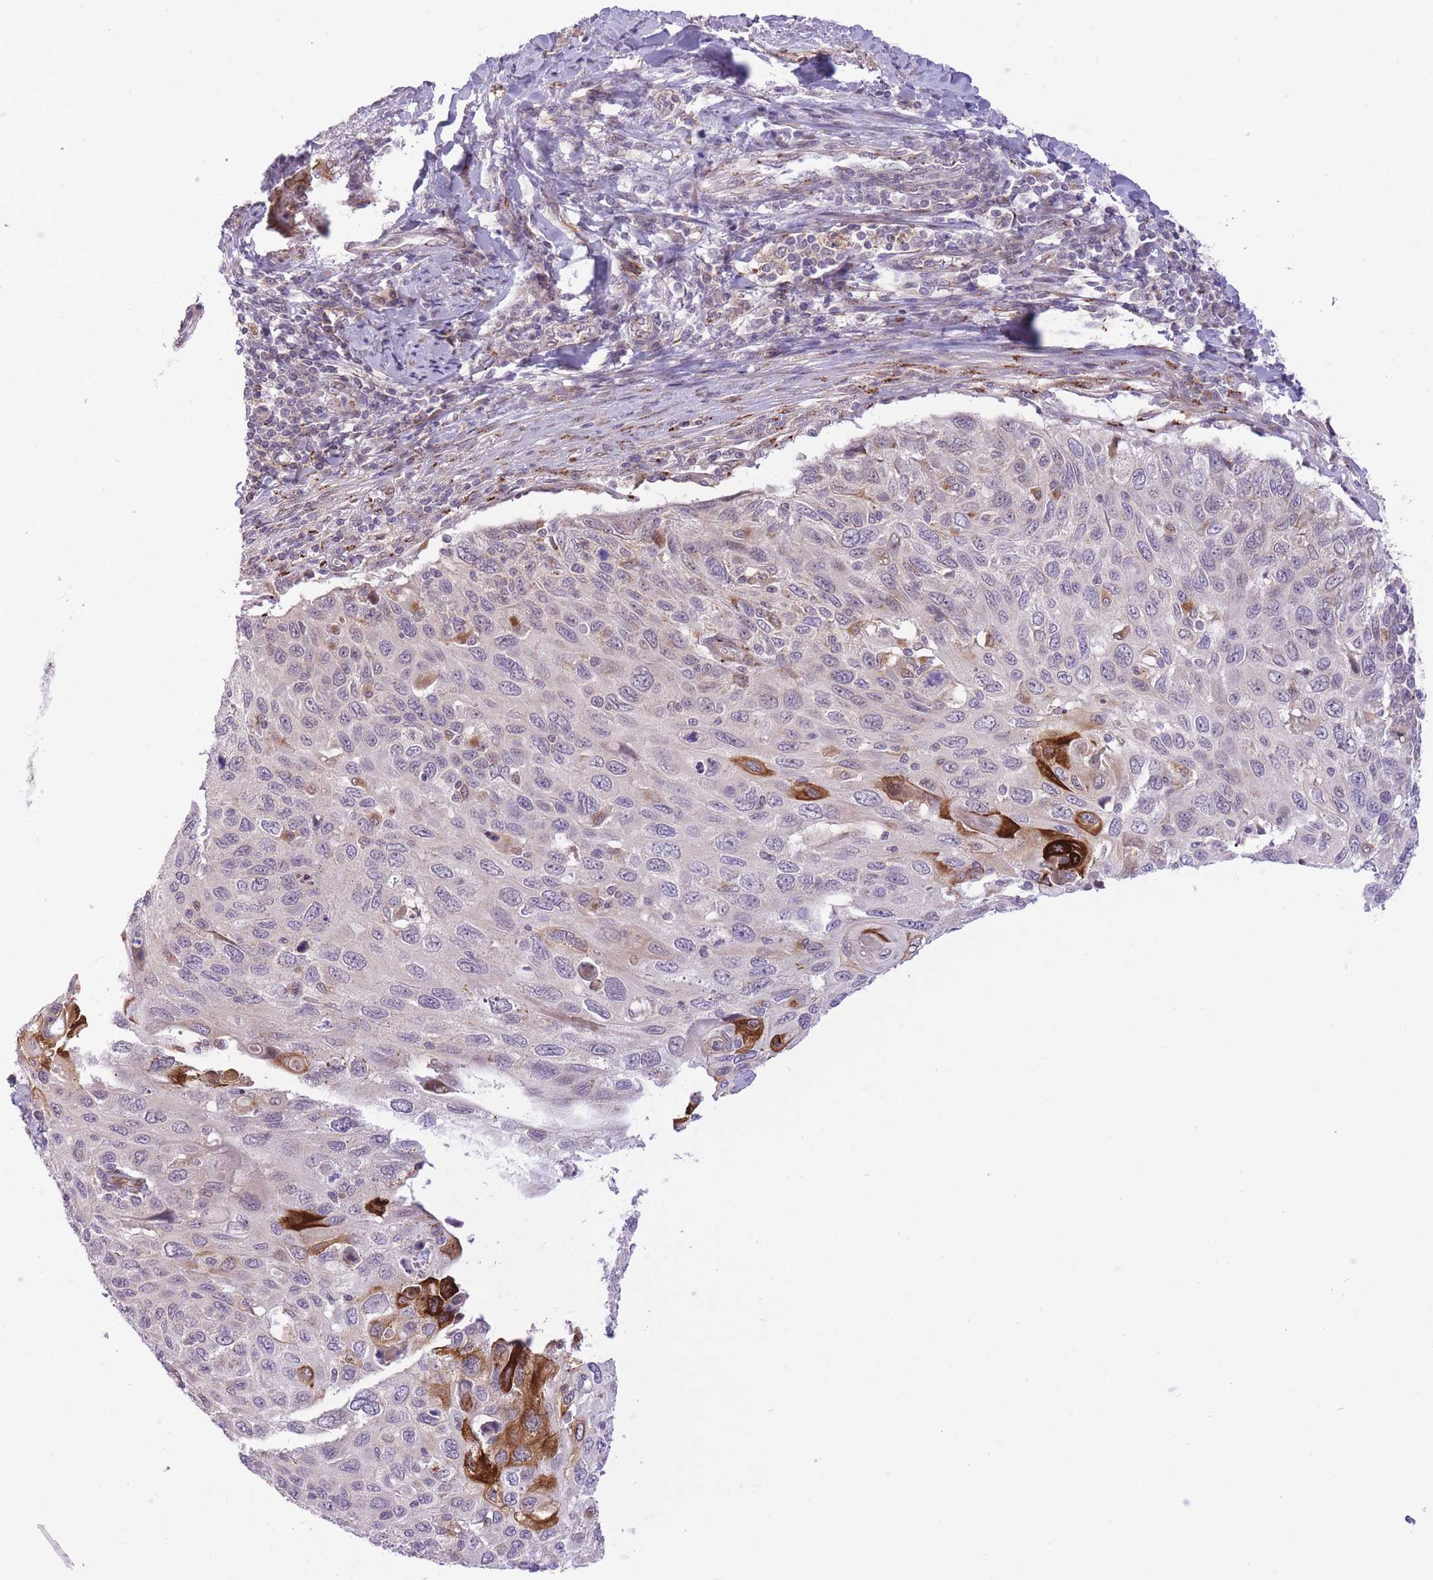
{"staining": {"intensity": "strong", "quantity": "<25%", "location": "cytoplasmic/membranous"}, "tissue": "cervical cancer", "cell_type": "Tumor cells", "image_type": "cancer", "snomed": [{"axis": "morphology", "description": "Squamous cell carcinoma, NOS"}, {"axis": "topography", "description": "Cervix"}], "caption": "Cervical cancer (squamous cell carcinoma) stained with a brown dye exhibits strong cytoplasmic/membranous positive positivity in about <25% of tumor cells.", "gene": "ZBED5", "patient": {"sex": "female", "age": 70}}